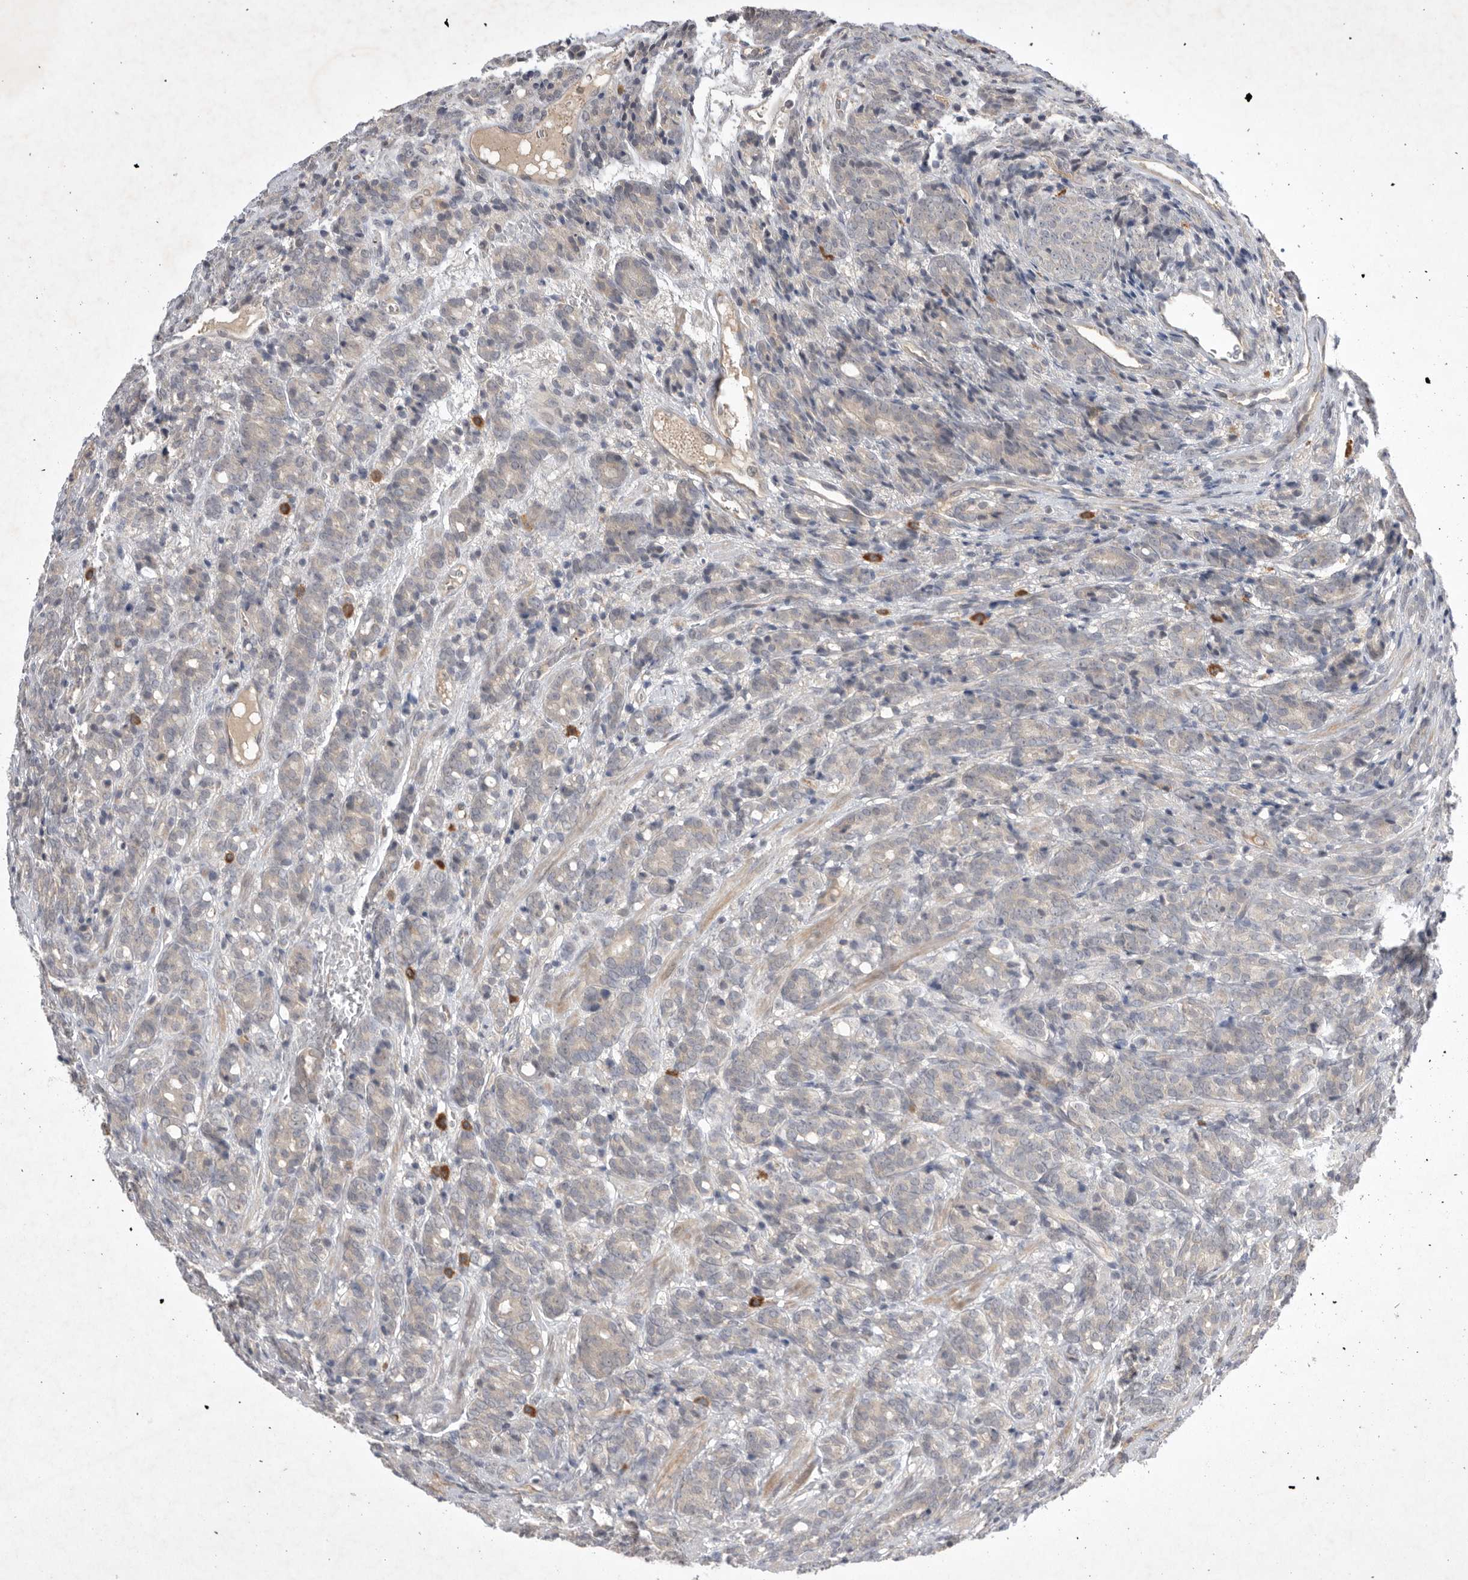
{"staining": {"intensity": "negative", "quantity": "none", "location": "none"}, "tissue": "prostate cancer", "cell_type": "Tumor cells", "image_type": "cancer", "snomed": [{"axis": "morphology", "description": "Adenocarcinoma, High grade"}, {"axis": "topography", "description": "Prostate"}], "caption": "A micrograph of human prostate high-grade adenocarcinoma is negative for staining in tumor cells.", "gene": "NRCAM", "patient": {"sex": "male", "age": 62}}